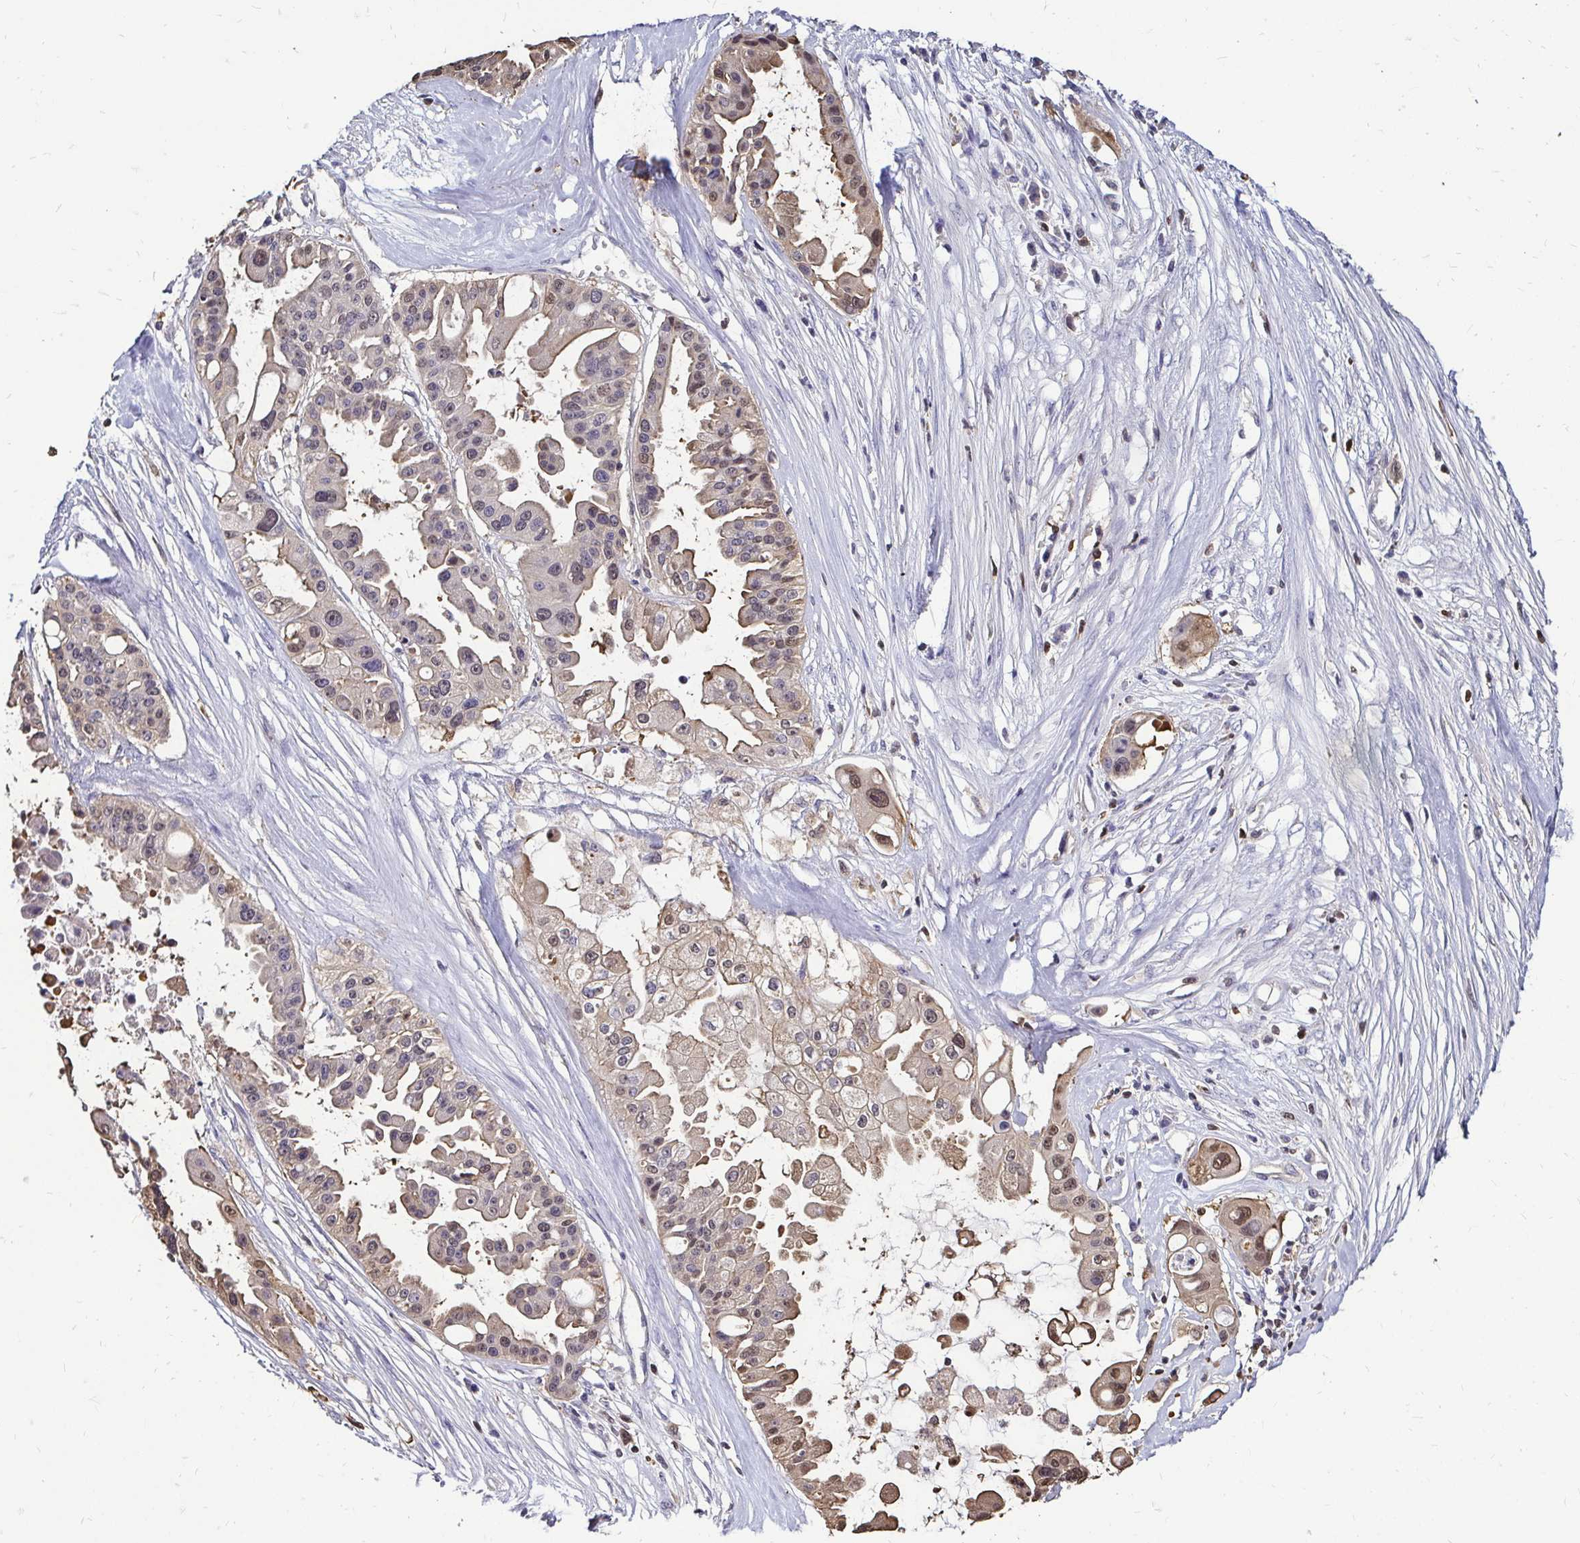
{"staining": {"intensity": "weak", "quantity": "<25%", "location": "cytoplasmic/membranous,nuclear"}, "tissue": "ovarian cancer", "cell_type": "Tumor cells", "image_type": "cancer", "snomed": [{"axis": "morphology", "description": "Cystadenocarcinoma, serous, NOS"}, {"axis": "topography", "description": "Ovary"}], "caption": "A histopathology image of ovarian serous cystadenocarcinoma stained for a protein exhibits no brown staining in tumor cells.", "gene": "ZFP1", "patient": {"sex": "female", "age": 56}}